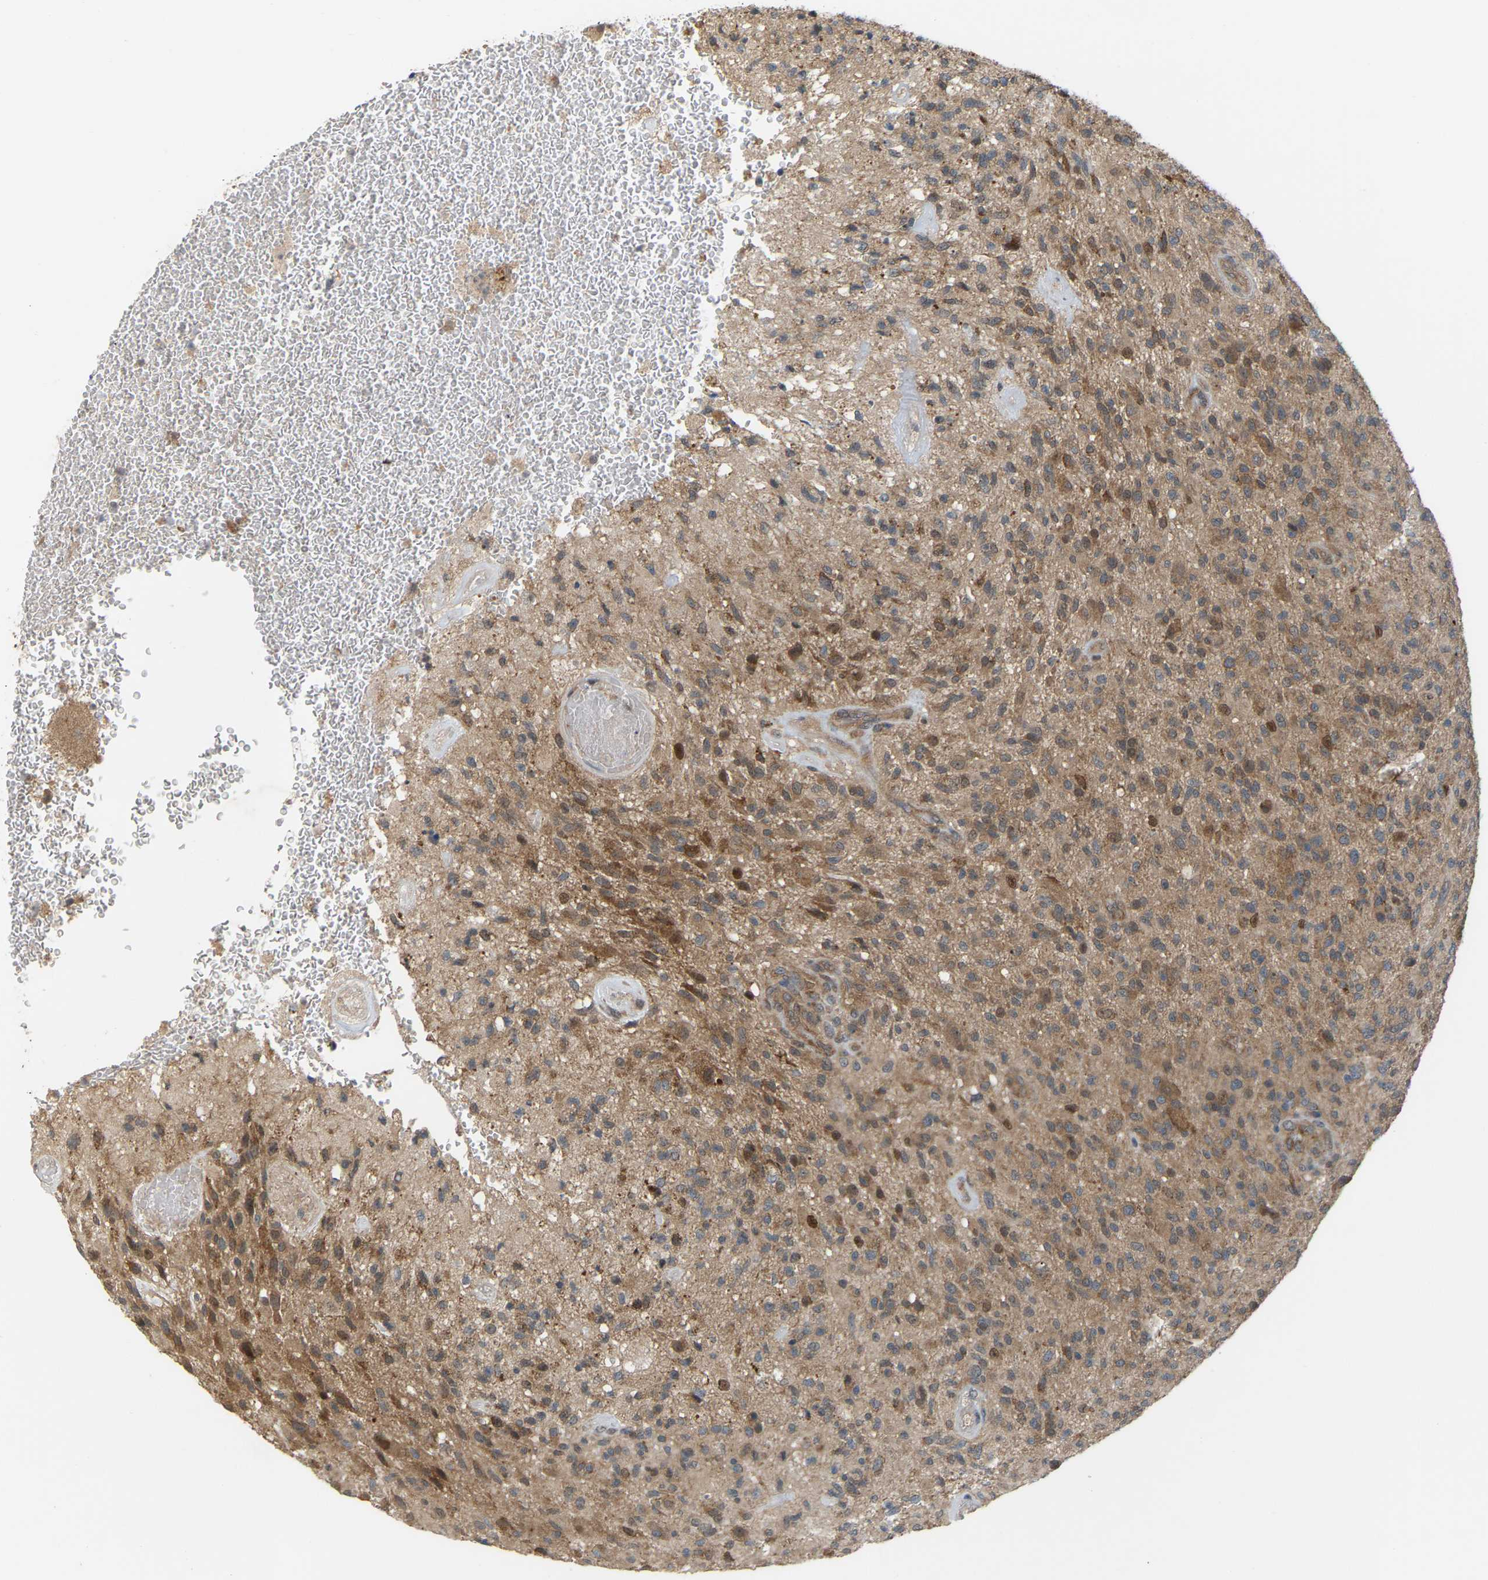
{"staining": {"intensity": "moderate", "quantity": ">75%", "location": "cytoplasmic/membranous"}, "tissue": "glioma", "cell_type": "Tumor cells", "image_type": "cancer", "snomed": [{"axis": "morphology", "description": "Glioma, malignant, High grade"}, {"axis": "topography", "description": "Brain"}], "caption": "Moderate cytoplasmic/membranous protein positivity is seen in approximately >75% of tumor cells in malignant high-grade glioma.", "gene": "CROT", "patient": {"sex": "male", "age": 71}}